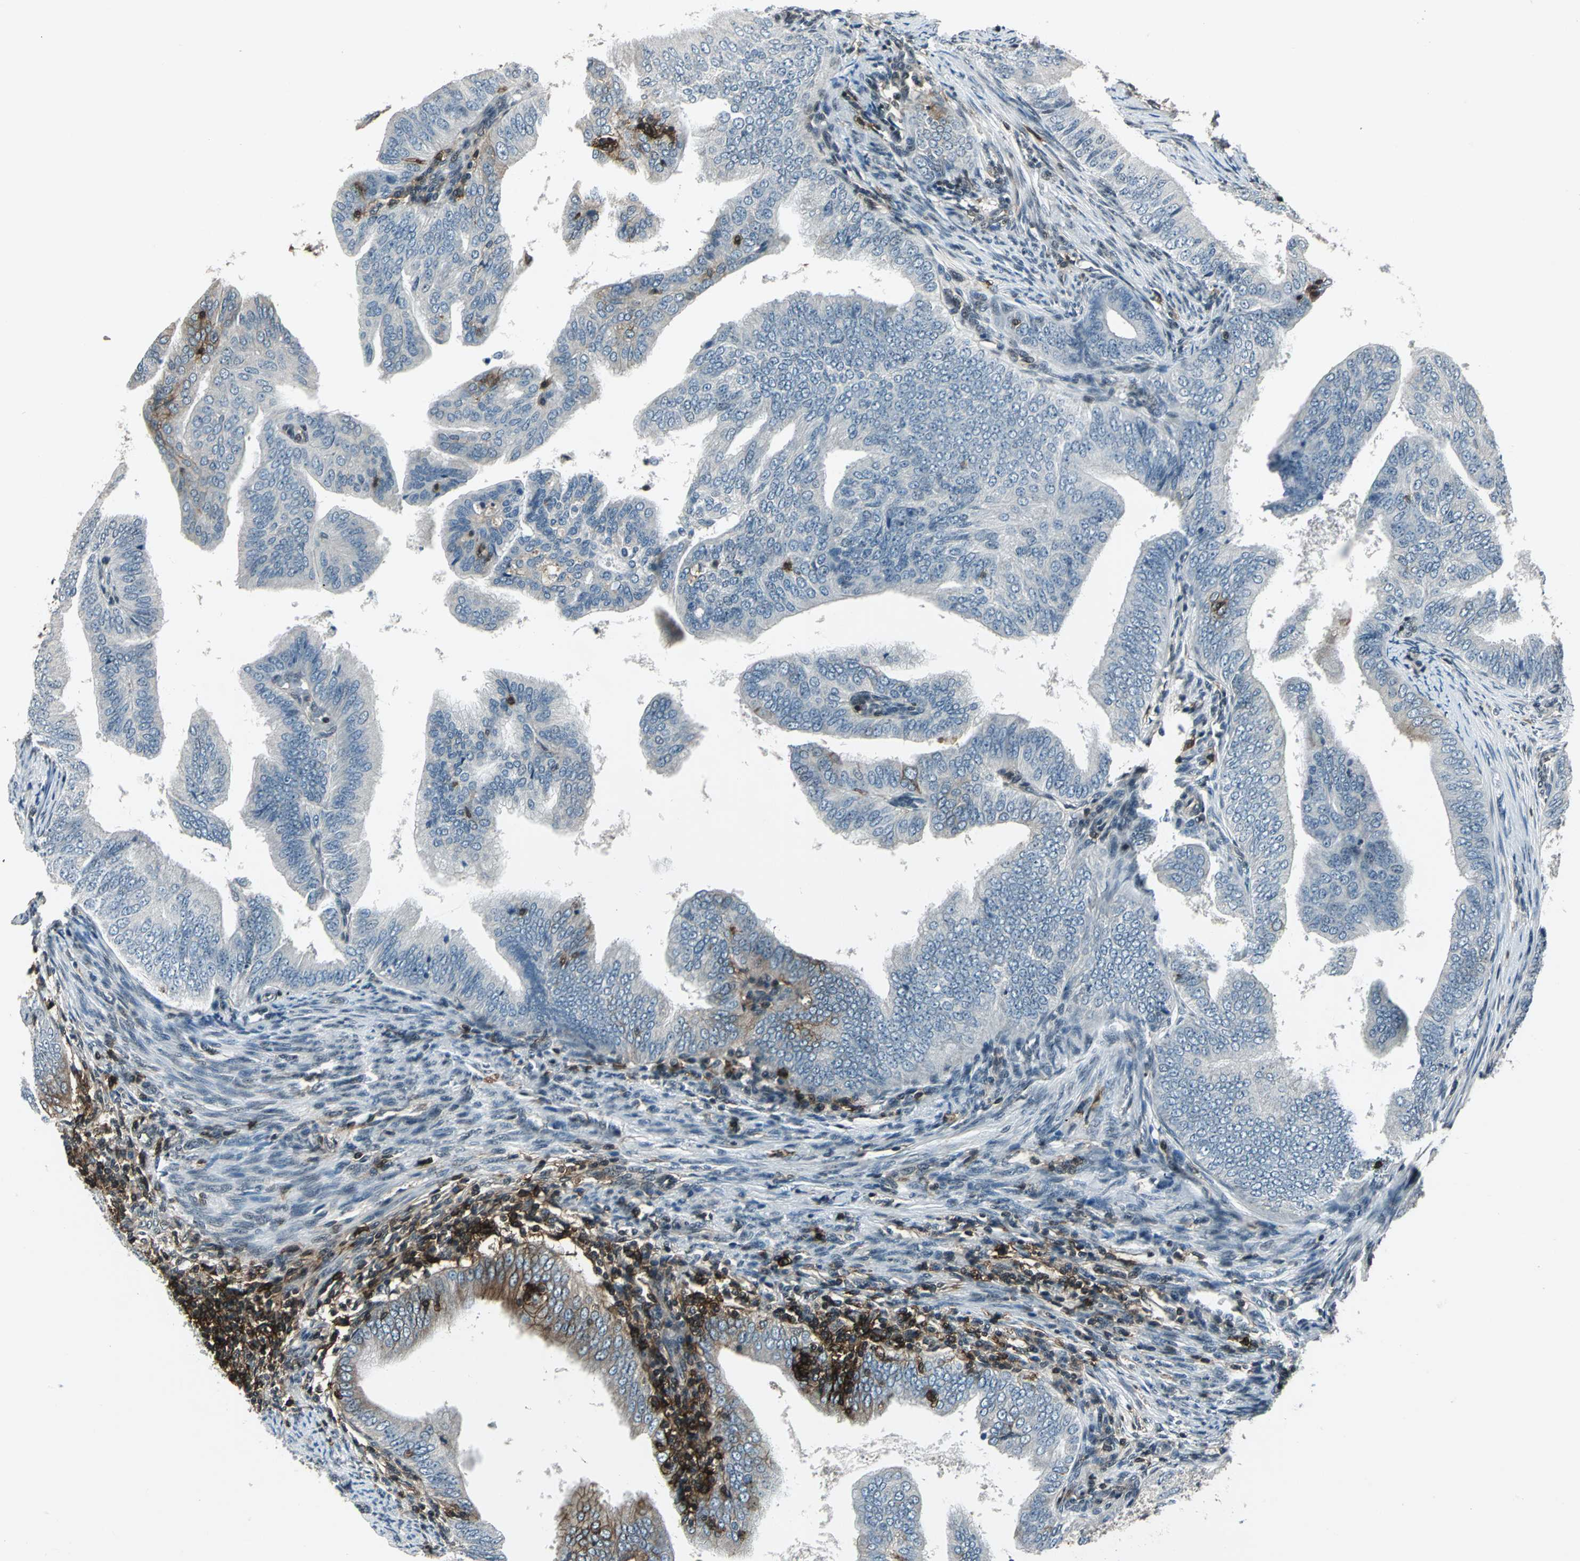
{"staining": {"intensity": "negative", "quantity": "none", "location": "none"}, "tissue": "endometrial cancer", "cell_type": "Tumor cells", "image_type": "cancer", "snomed": [{"axis": "morphology", "description": "Adenocarcinoma, NOS"}, {"axis": "topography", "description": "Endometrium"}], "caption": "Tumor cells show no significant protein positivity in endometrial cancer (adenocarcinoma).", "gene": "NR2C2", "patient": {"sex": "female", "age": 58}}